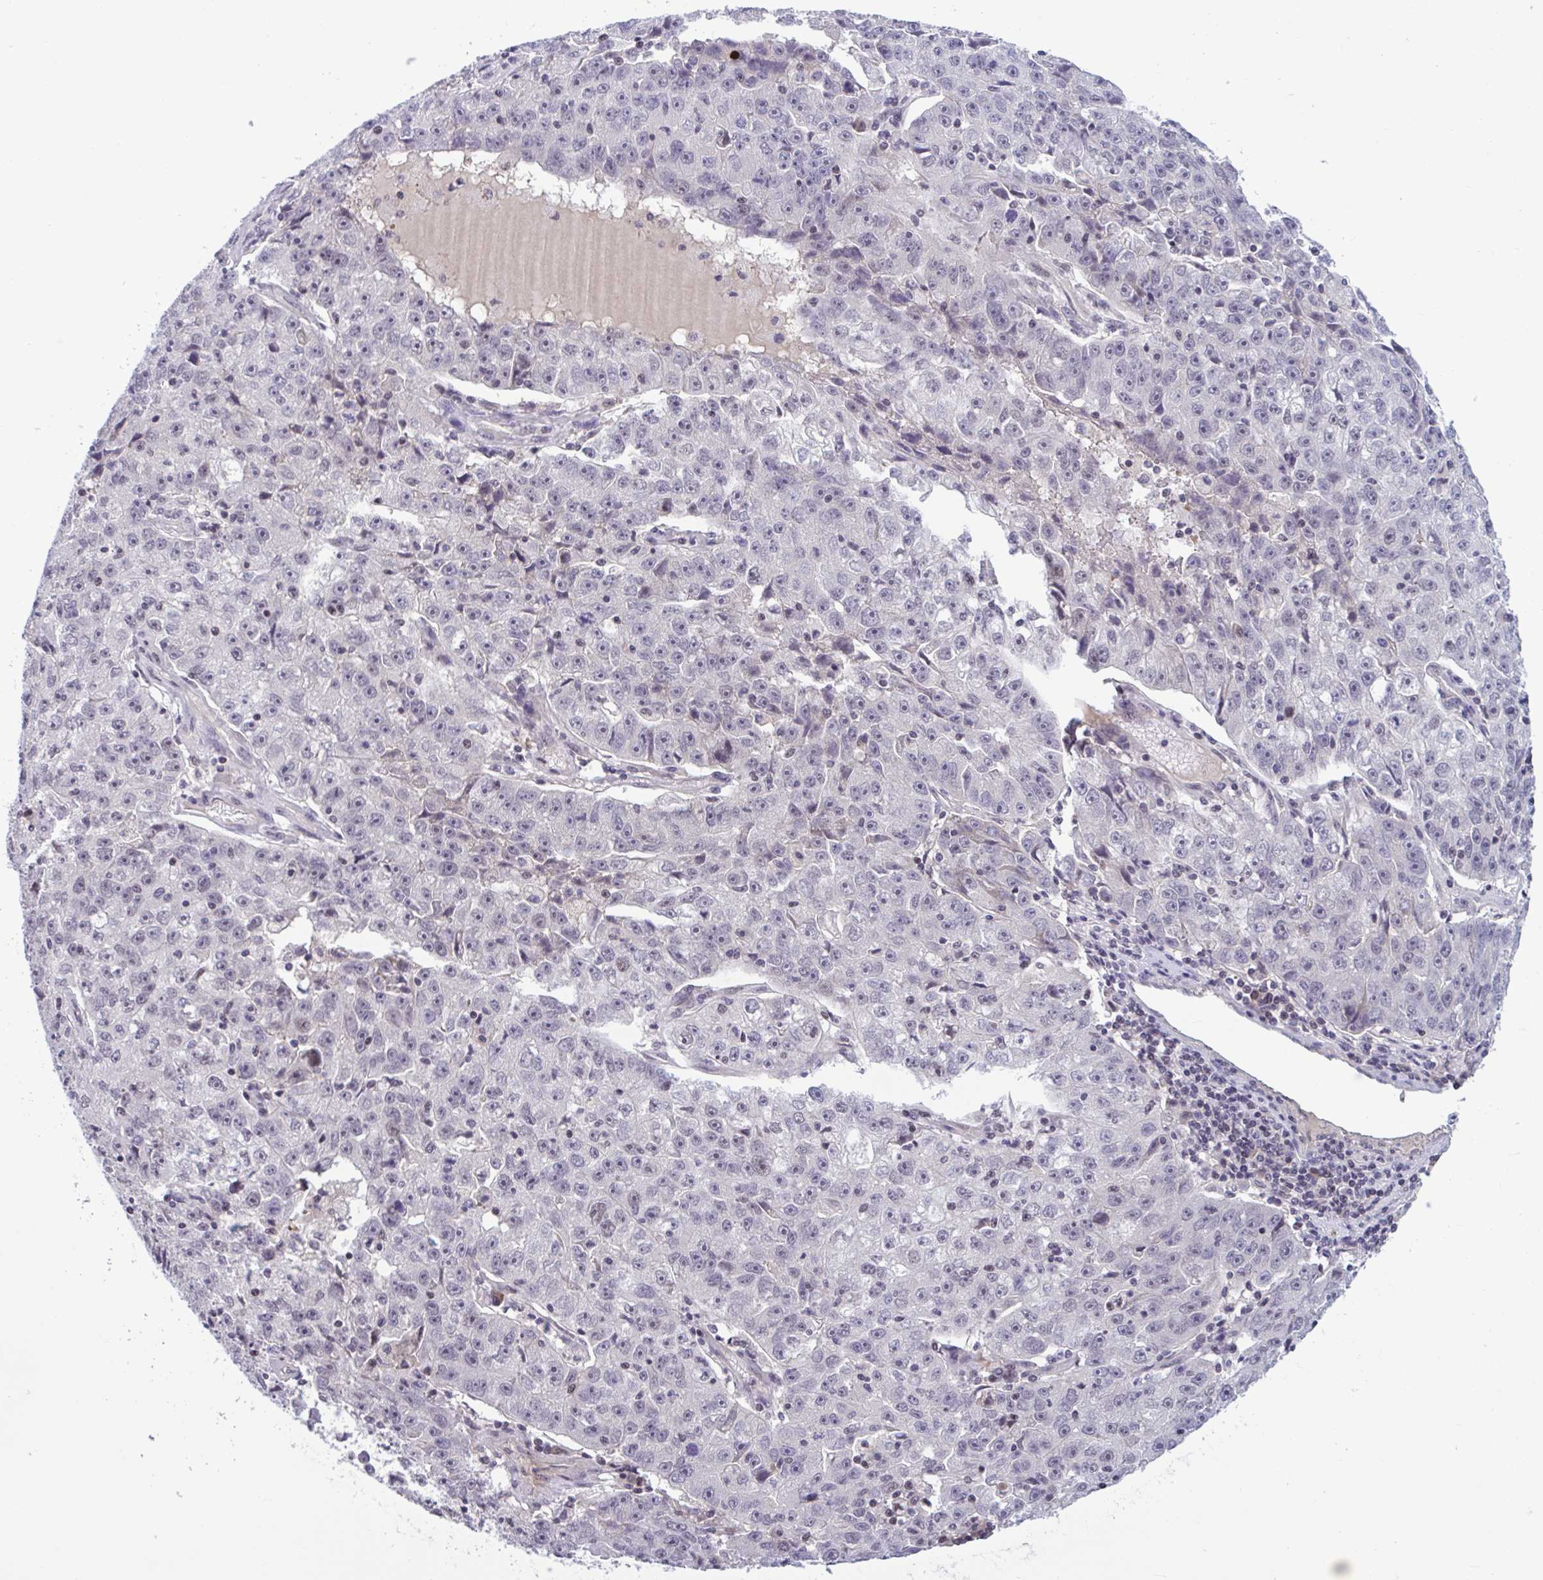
{"staining": {"intensity": "negative", "quantity": "none", "location": "none"}, "tissue": "lung cancer", "cell_type": "Tumor cells", "image_type": "cancer", "snomed": [{"axis": "morphology", "description": "Normal morphology"}, {"axis": "morphology", "description": "Adenocarcinoma, NOS"}, {"axis": "topography", "description": "Lymph node"}, {"axis": "topography", "description": "Lung"}], "caption": "Tumor cells show no significant protein expression in lung adenocarcinoma.", "gene": "TTC7B", "patient": {"sex": "female", "age": 57}}